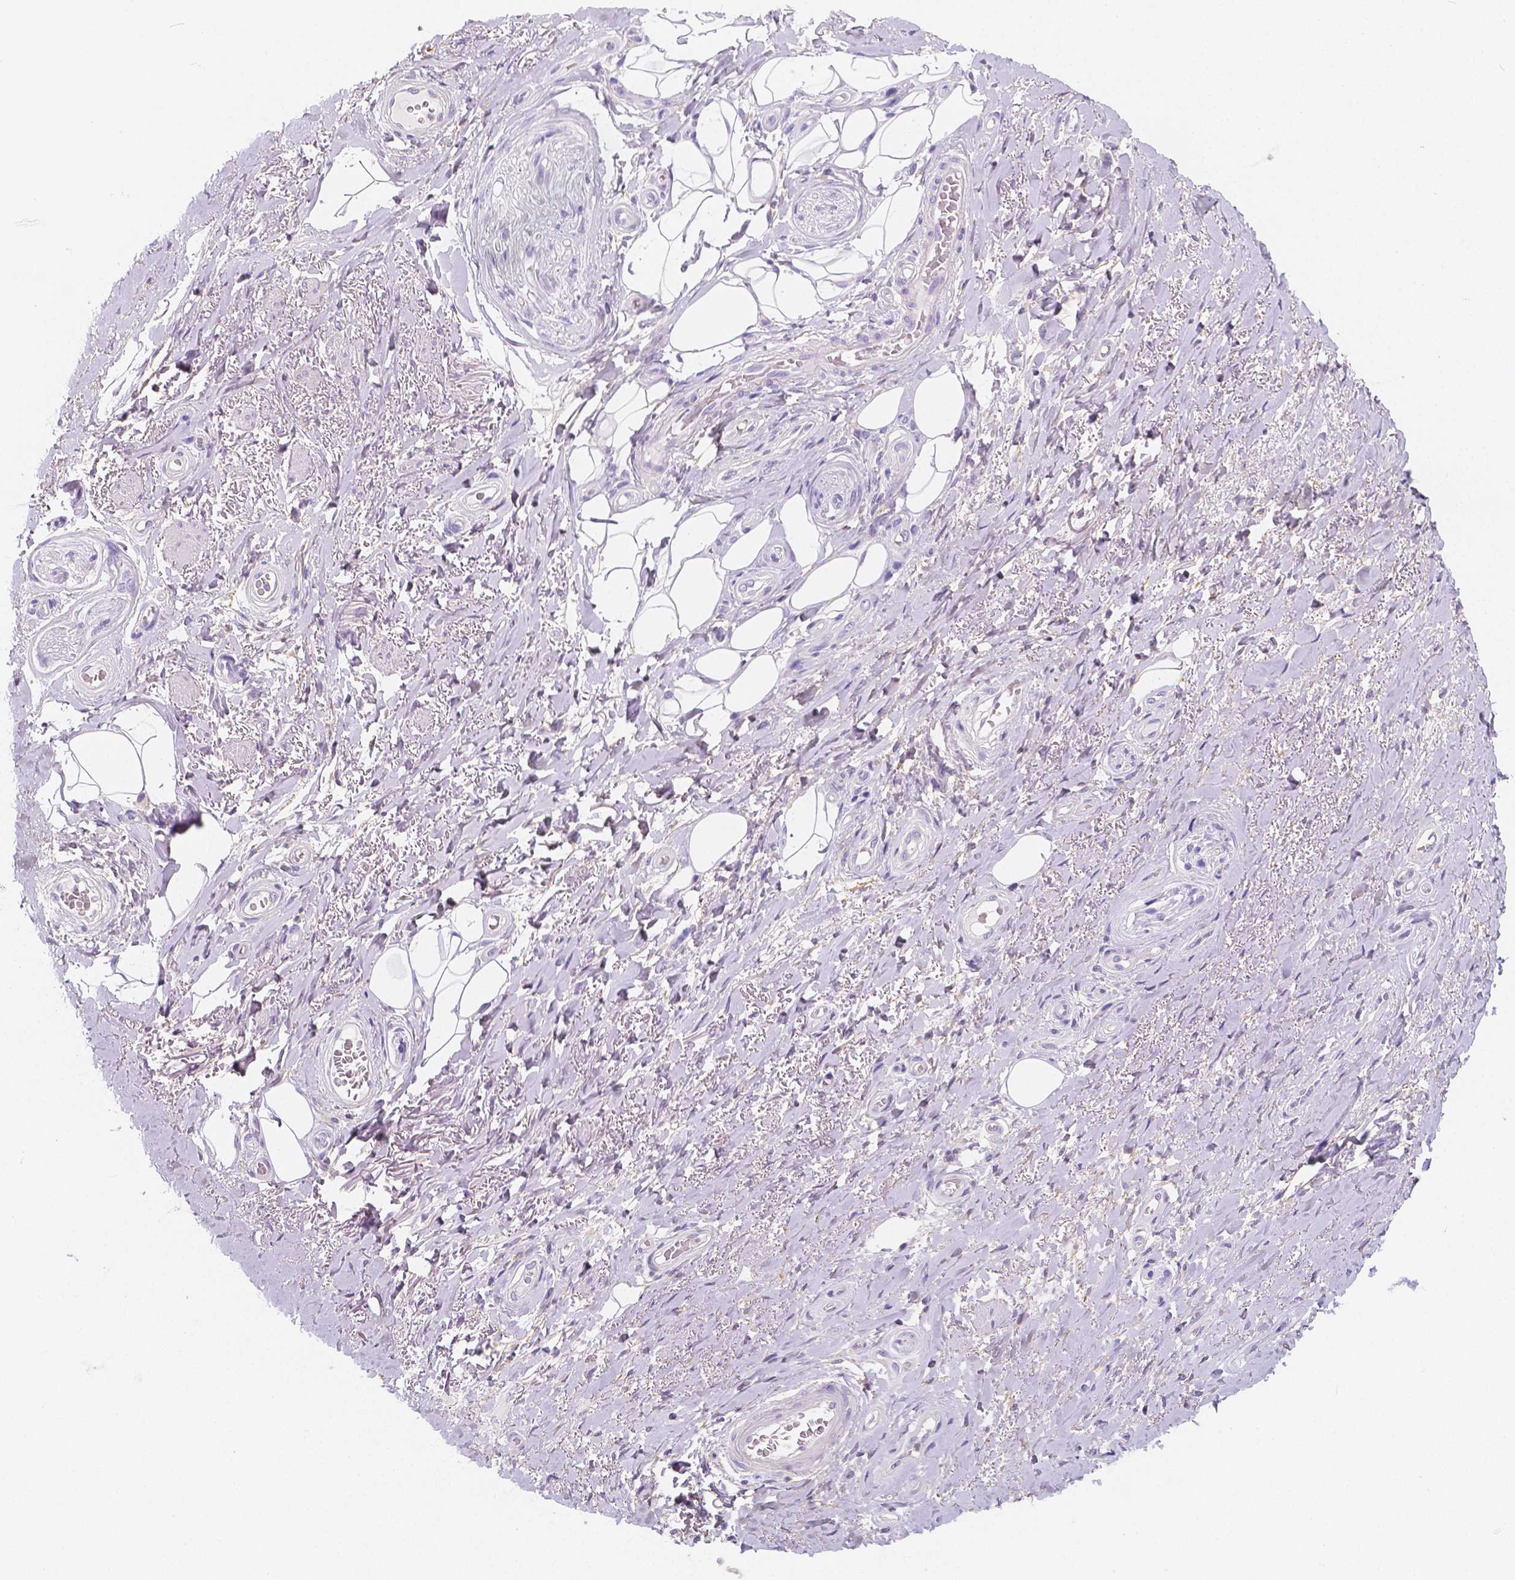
{"staining": {"intensity": "negative", "quantity": "none", "location": "none"}, "tissue": "adipose tissue", "cell_type": "Adipocytes", "image_type": "normal", "snomed": [{"axis": "morphology", "description": "Normal tissue, NOS"}, {"axis": "topography", "description": "Anal"}, {"axis": "topography", "description": "Peripheral nerve tissue"}], "caption": "A high-resolution photomicrograph shows immunohistochemistry (IHC) staining of benign adipose tissue, which displays no significant expression in adipocytes.", "gene": "GABRD", "patient": {"sex": "male", "age": 53}}